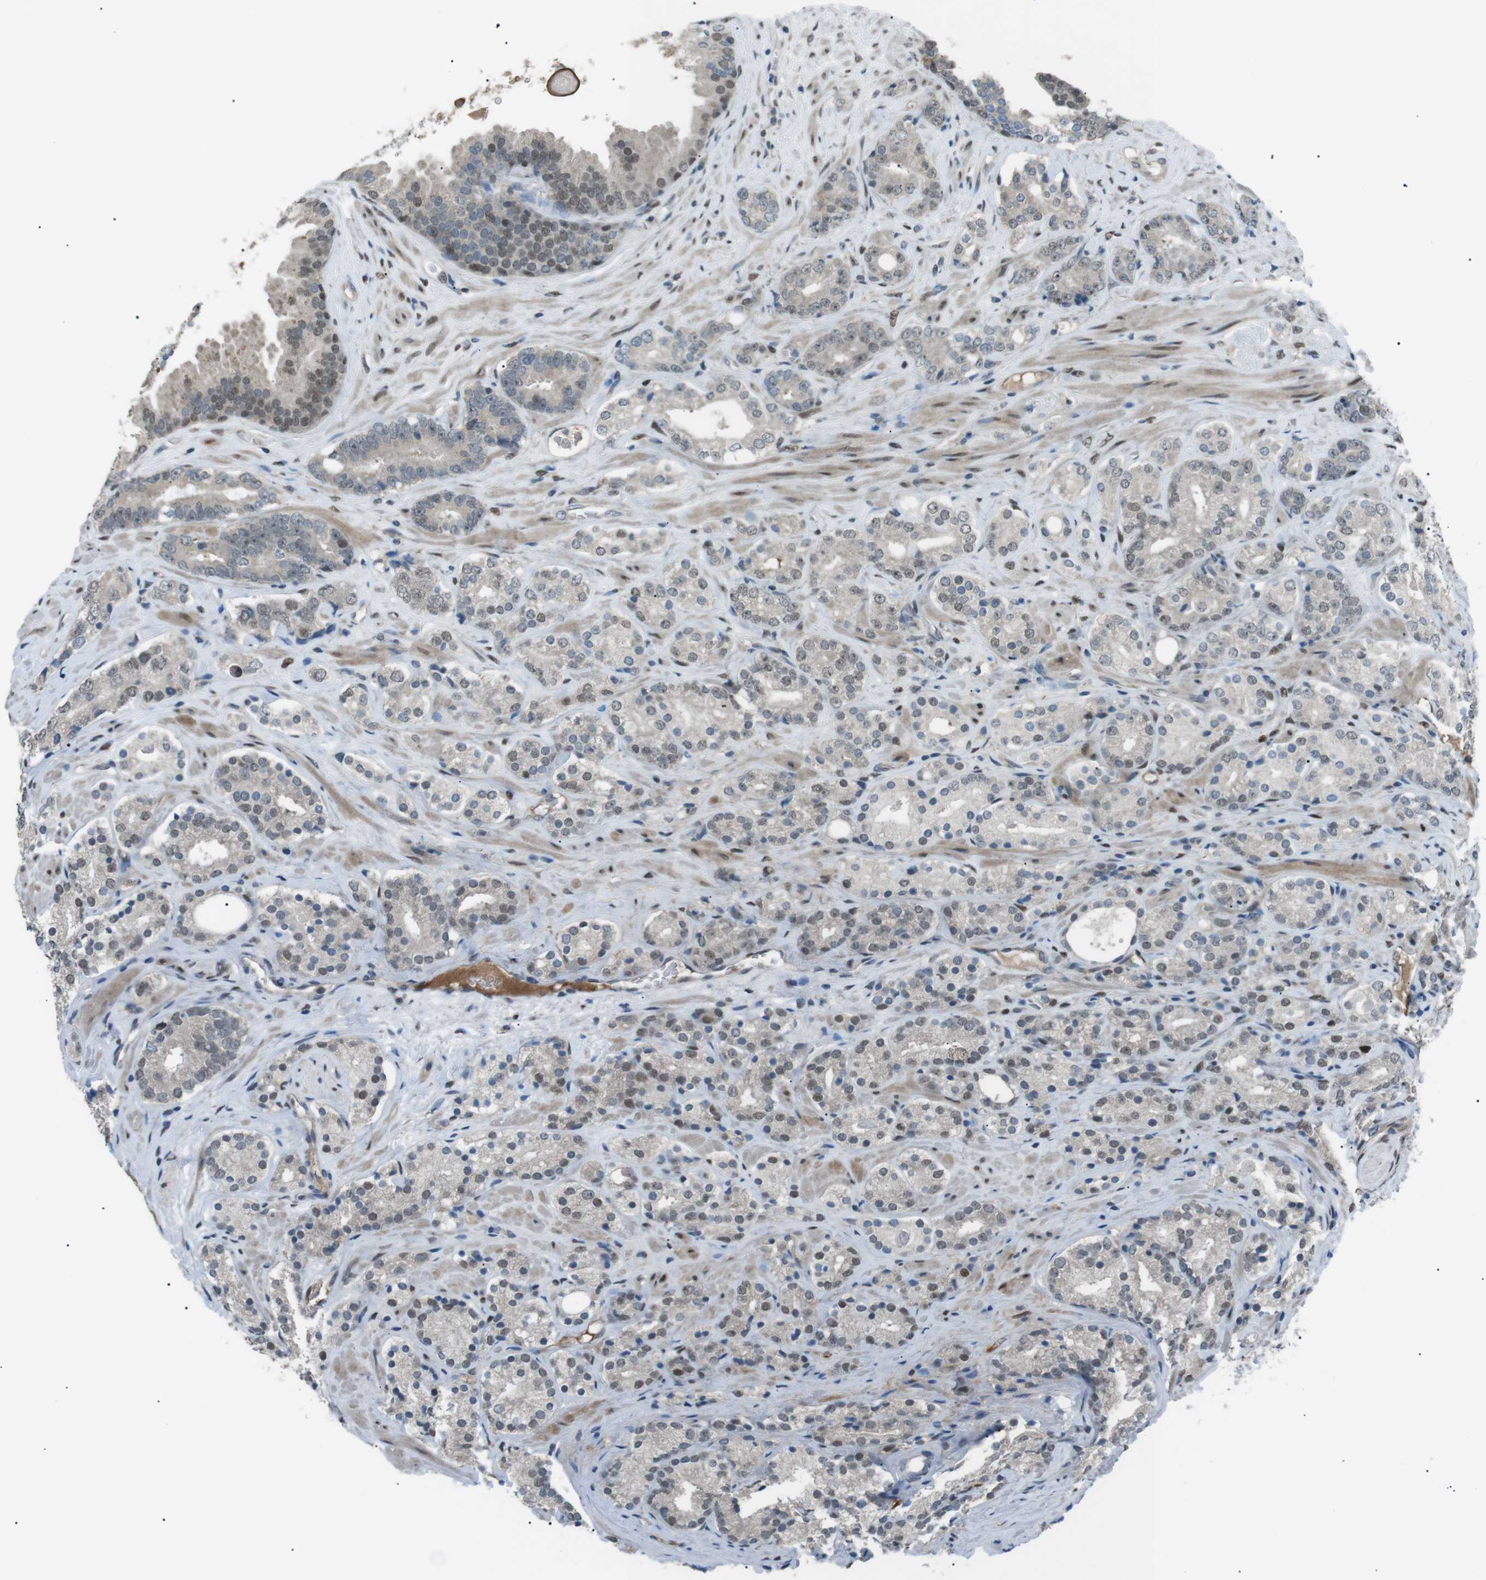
{"staining": {"intensity": "weak", "quantity": "25%-75%", "location": "cytoplasmic/membranous,nuclear"}, "tissue": "prostate cancer", "cell_type": "Tumor cells", "image_type": "cancer", "snomed": [{"axis": "morphology", "description": "Adenocarcinoma, High grade"}, {"axis": "topography", "description": "Prostate"}], "caption": "High-magnification brightfield microscopy of prostate high-grade adenocarcinoma stained with DAB (3,3'-diaminobenzidine) (brown) and counterstained with hematoxylin (blue). tumor cells exhibit weak cytoplasmic/membranous and nuclear expression is seen in approximately25%-75% of cells. (brown staining indicates protein expression, while blue staining denotes nuclei).", "gene": "SRPK2", "patient": {"sex": "male", "age": 71}}